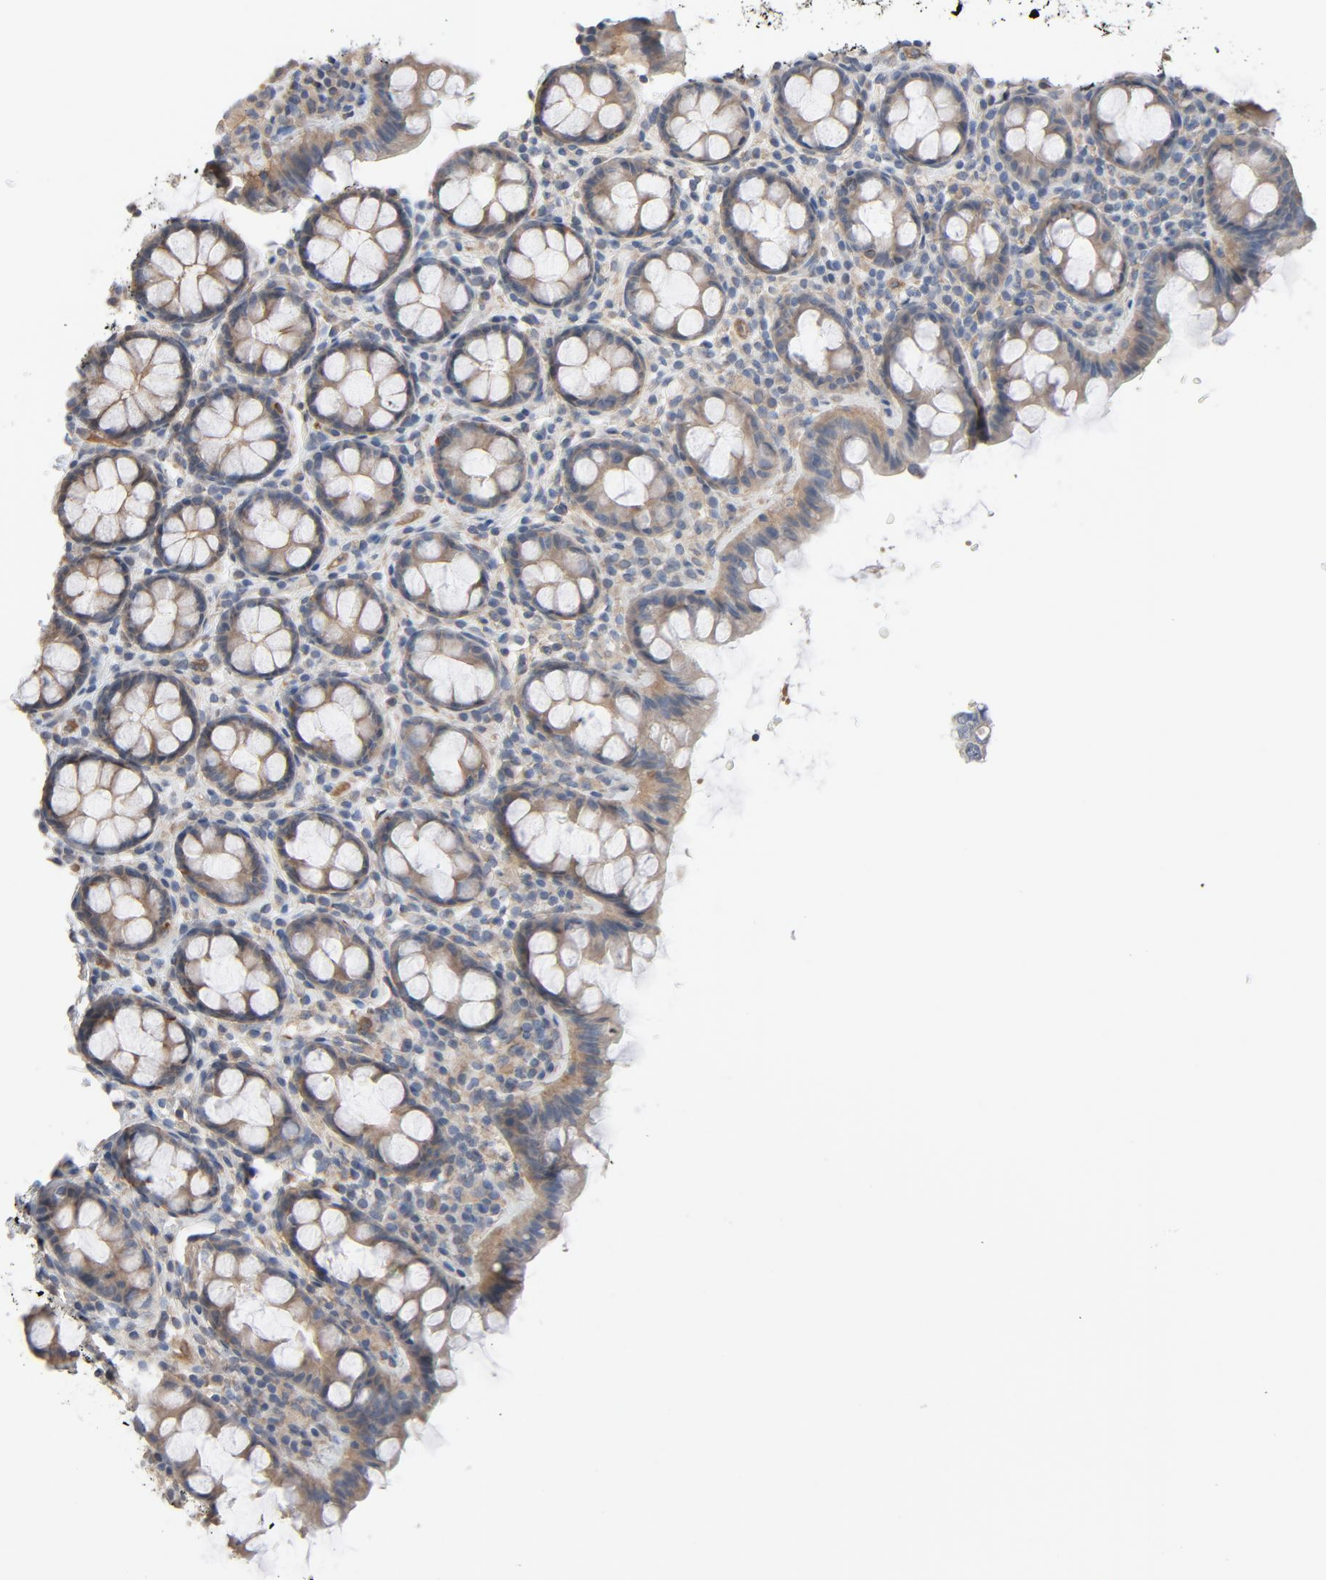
{"staining": {"intensity": "moderate", "quantity": ">75%", "location": "cytoplasmic/membranous"}, "tissue": "rectum", "cell_type": "Glandular cells", "image_type": "normal", "snomed": [{"axis": "morphology", "description": "Normal tissue, NOS"}, {"axis": "topography", "description": "Rectum"}], "caption": "Immunohistochemistry (IHC) image of benign rectum stained for a protein (brown), which exhibits medium levels of moderate cytoplasmic/membranous positivity in approximately >75% of glandular cells.", "gene": "TRIOBP", "patient": {"sex": "male", "age": 92}}